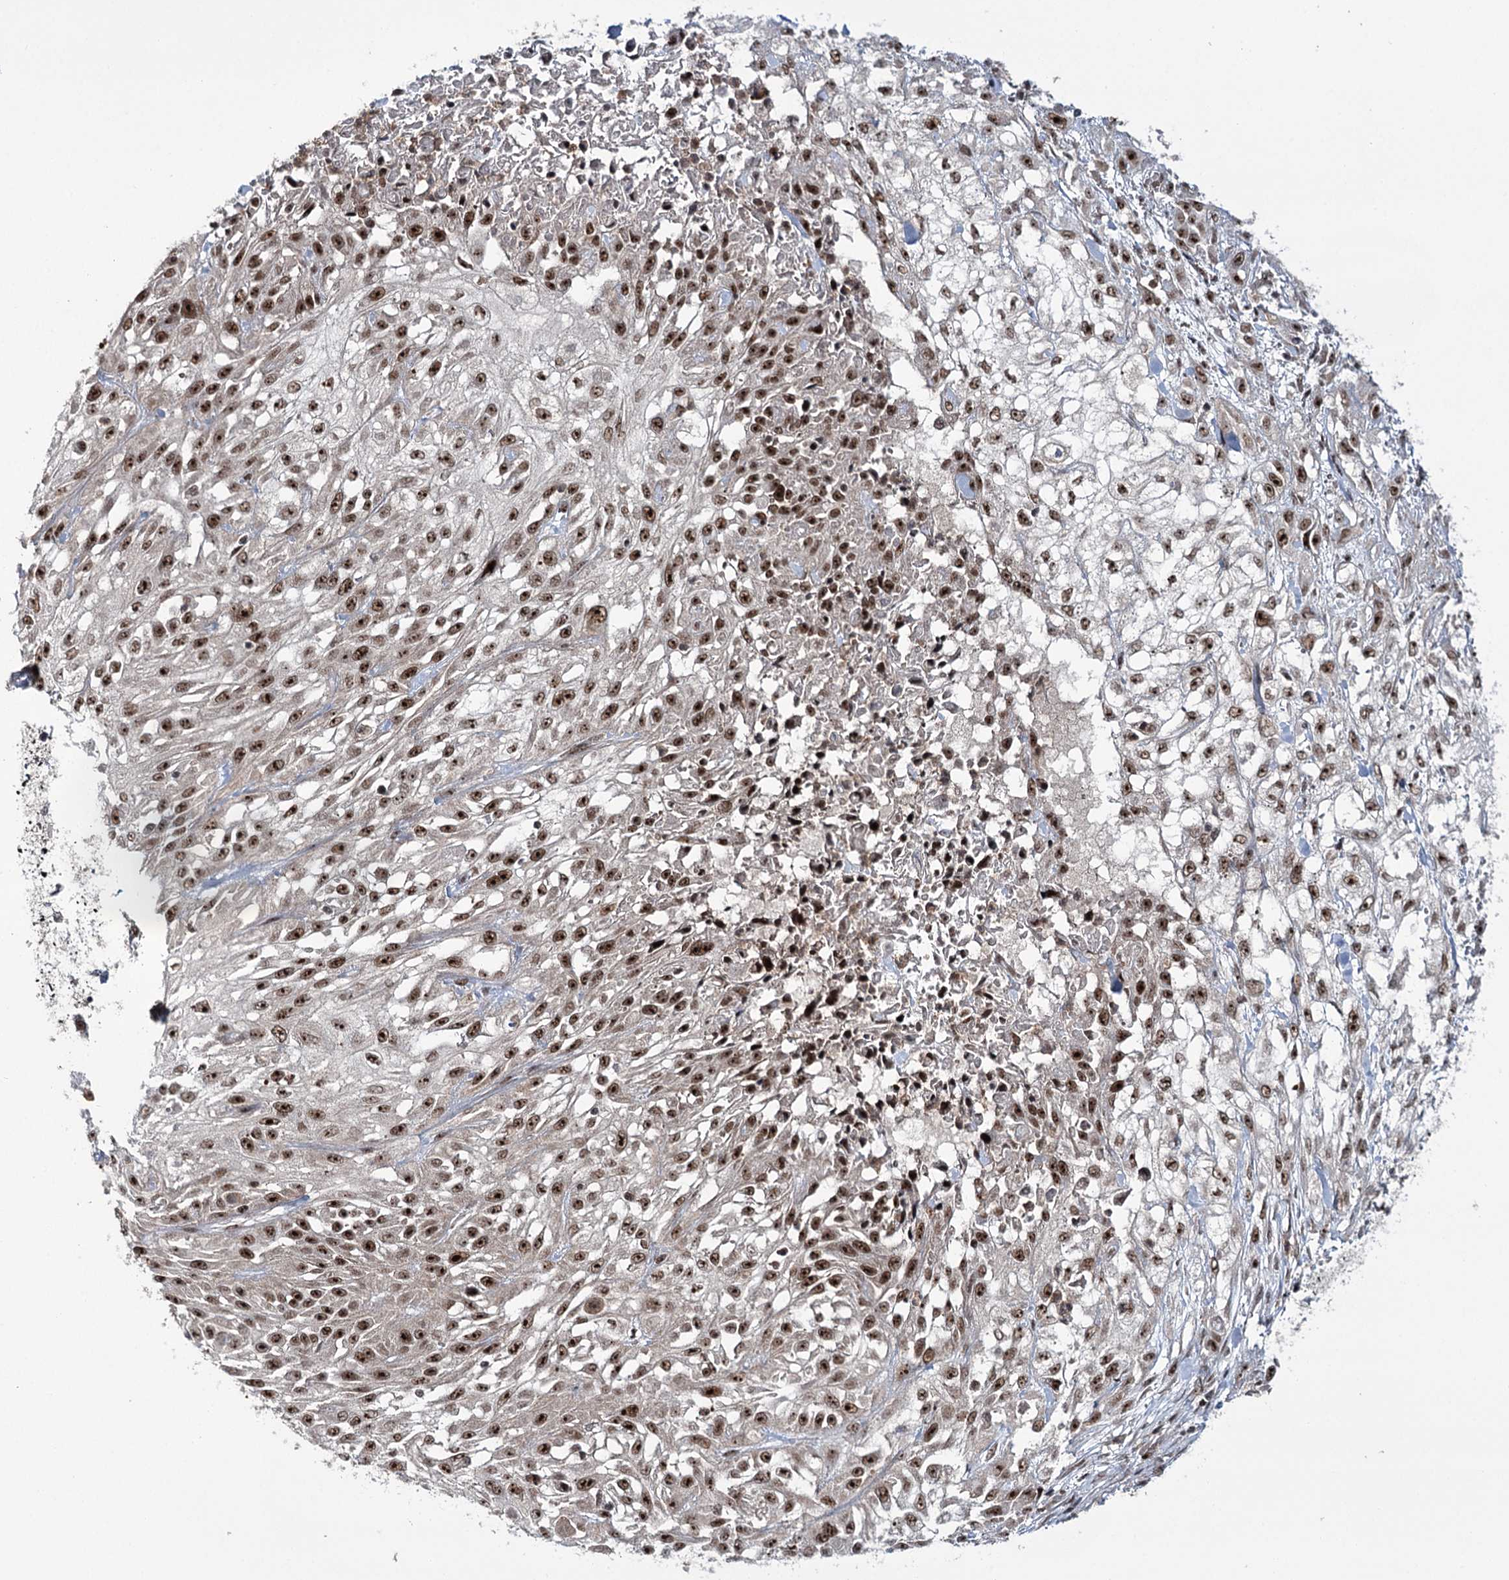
{"staining": {"intensity": "moderate", "quantity": ">75%", "location": "nuclear"}, "tissue": "skin cancer", "cell_type": "Tumor cells", "image_type": "cancer", "snomed": [{"axis": "morphology", "description": "Squamous cell carcinoma, NOS"}, {"axis": "morphology", "description": "Squamous cell carcinoma, metastatic, NOS"}, {"axis": "topography", "description": "Skin"}, {"axis": "topography", "description": "Lymph node"}], "caption": "About >75% of tumor cells in human metastatic squamous cell carcinoma (skin) demonstrate moderate nuclear protein staining as visualized by brown immunohistochemical staining.", "gene": "ERCC3", "patient": {"sex": "male", "age": 75}}